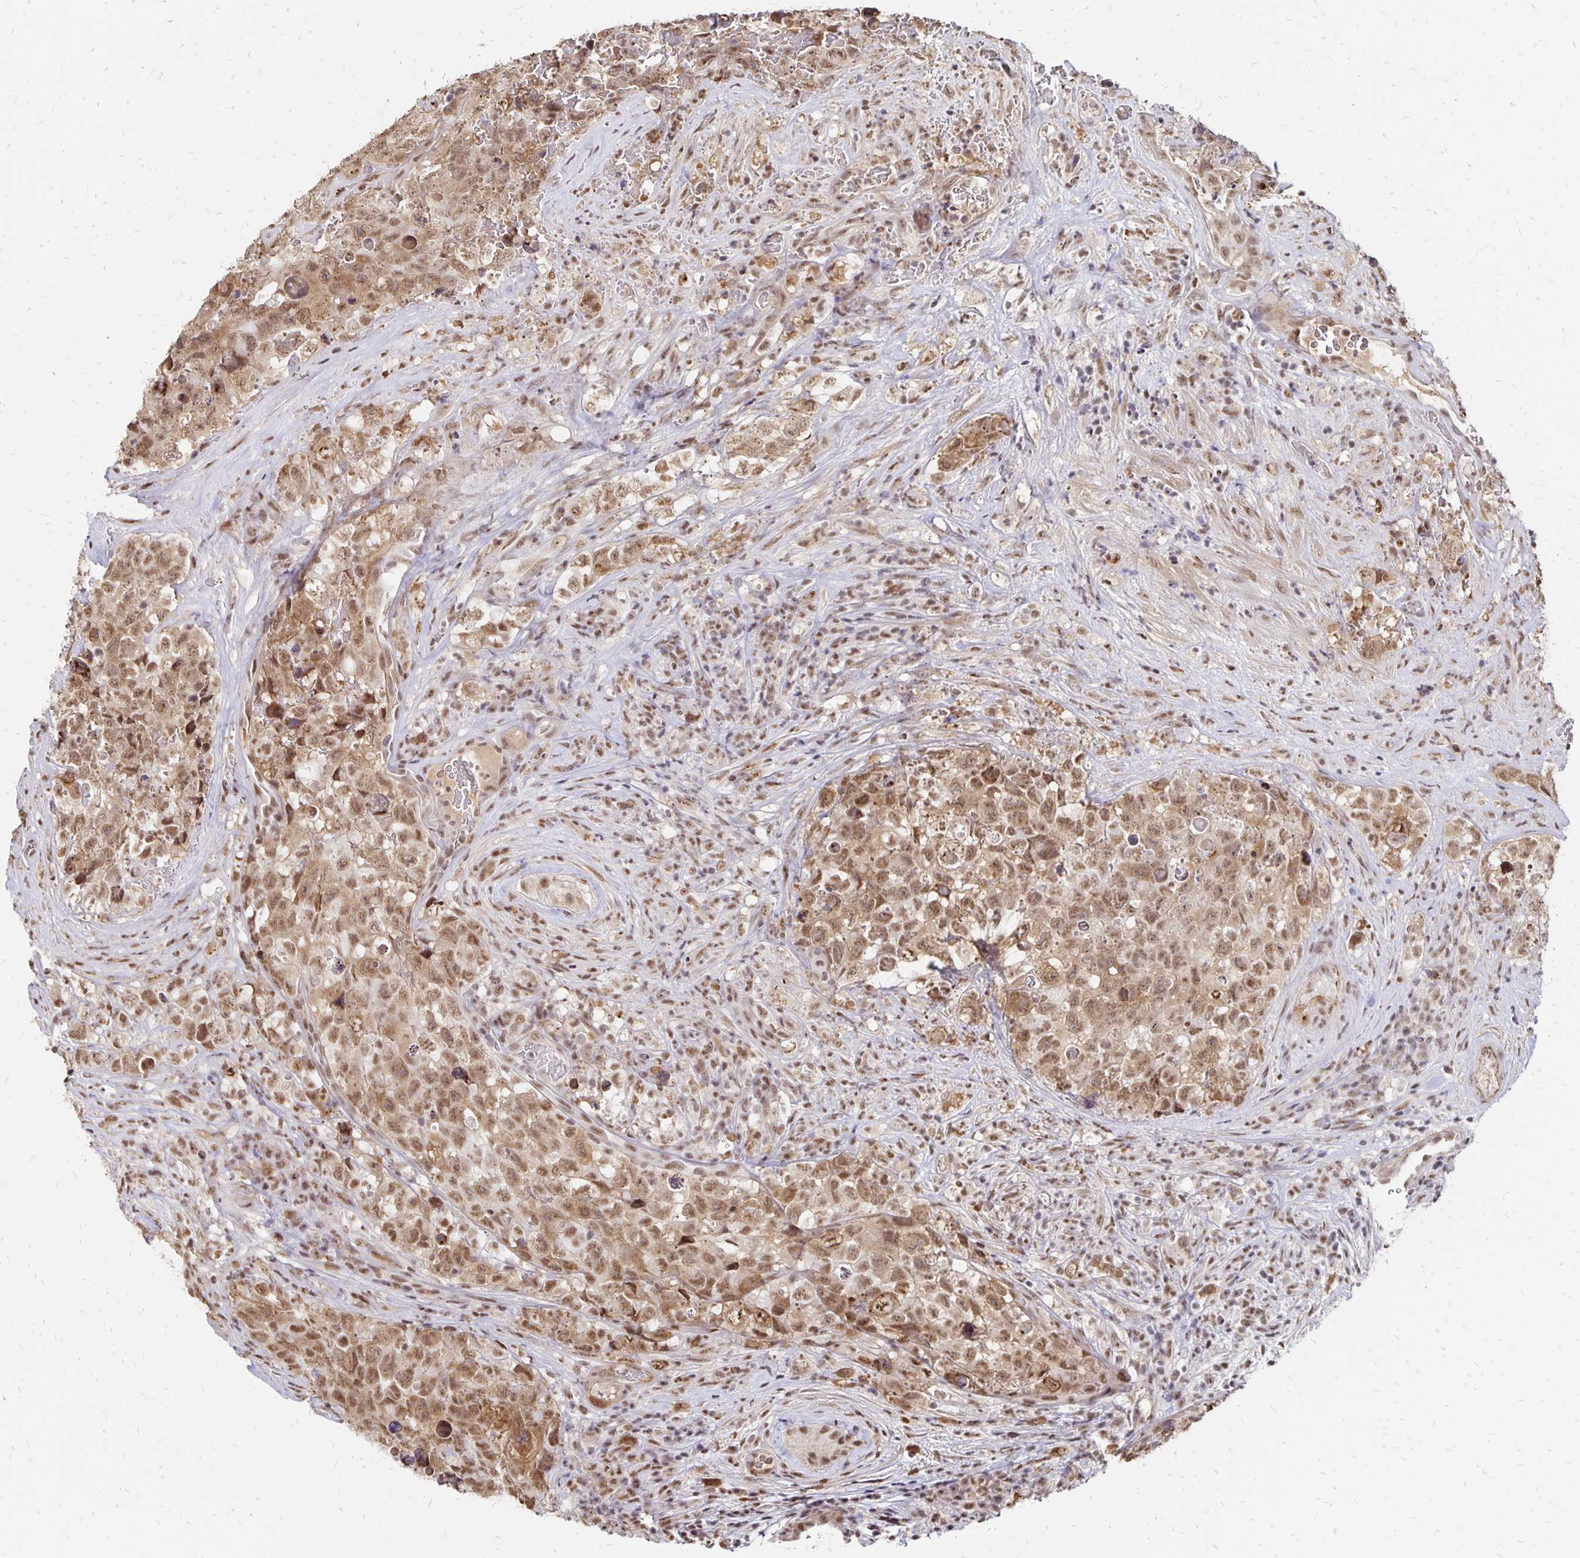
{"staining": {"intensity": "moderate", "quantity": ">75%", "location": "nuclear"}, "tissue": "testis cancer", "cell_type": "Tumor cells", "image_type": "cancer", "snomed": [{"axis": "morphology", "description": "Carcinoma, Embryonal, NOS"}, {"axis": "topography", "description": "Testis"}], "caption": "This is an image of immunohistochemistry staining of embryonal carcinoma (testis), which shows moderate staining in the nuclear of tumor cells.", "gene": "CLASRP", "patient": {"sex": "male", "age": 18}}